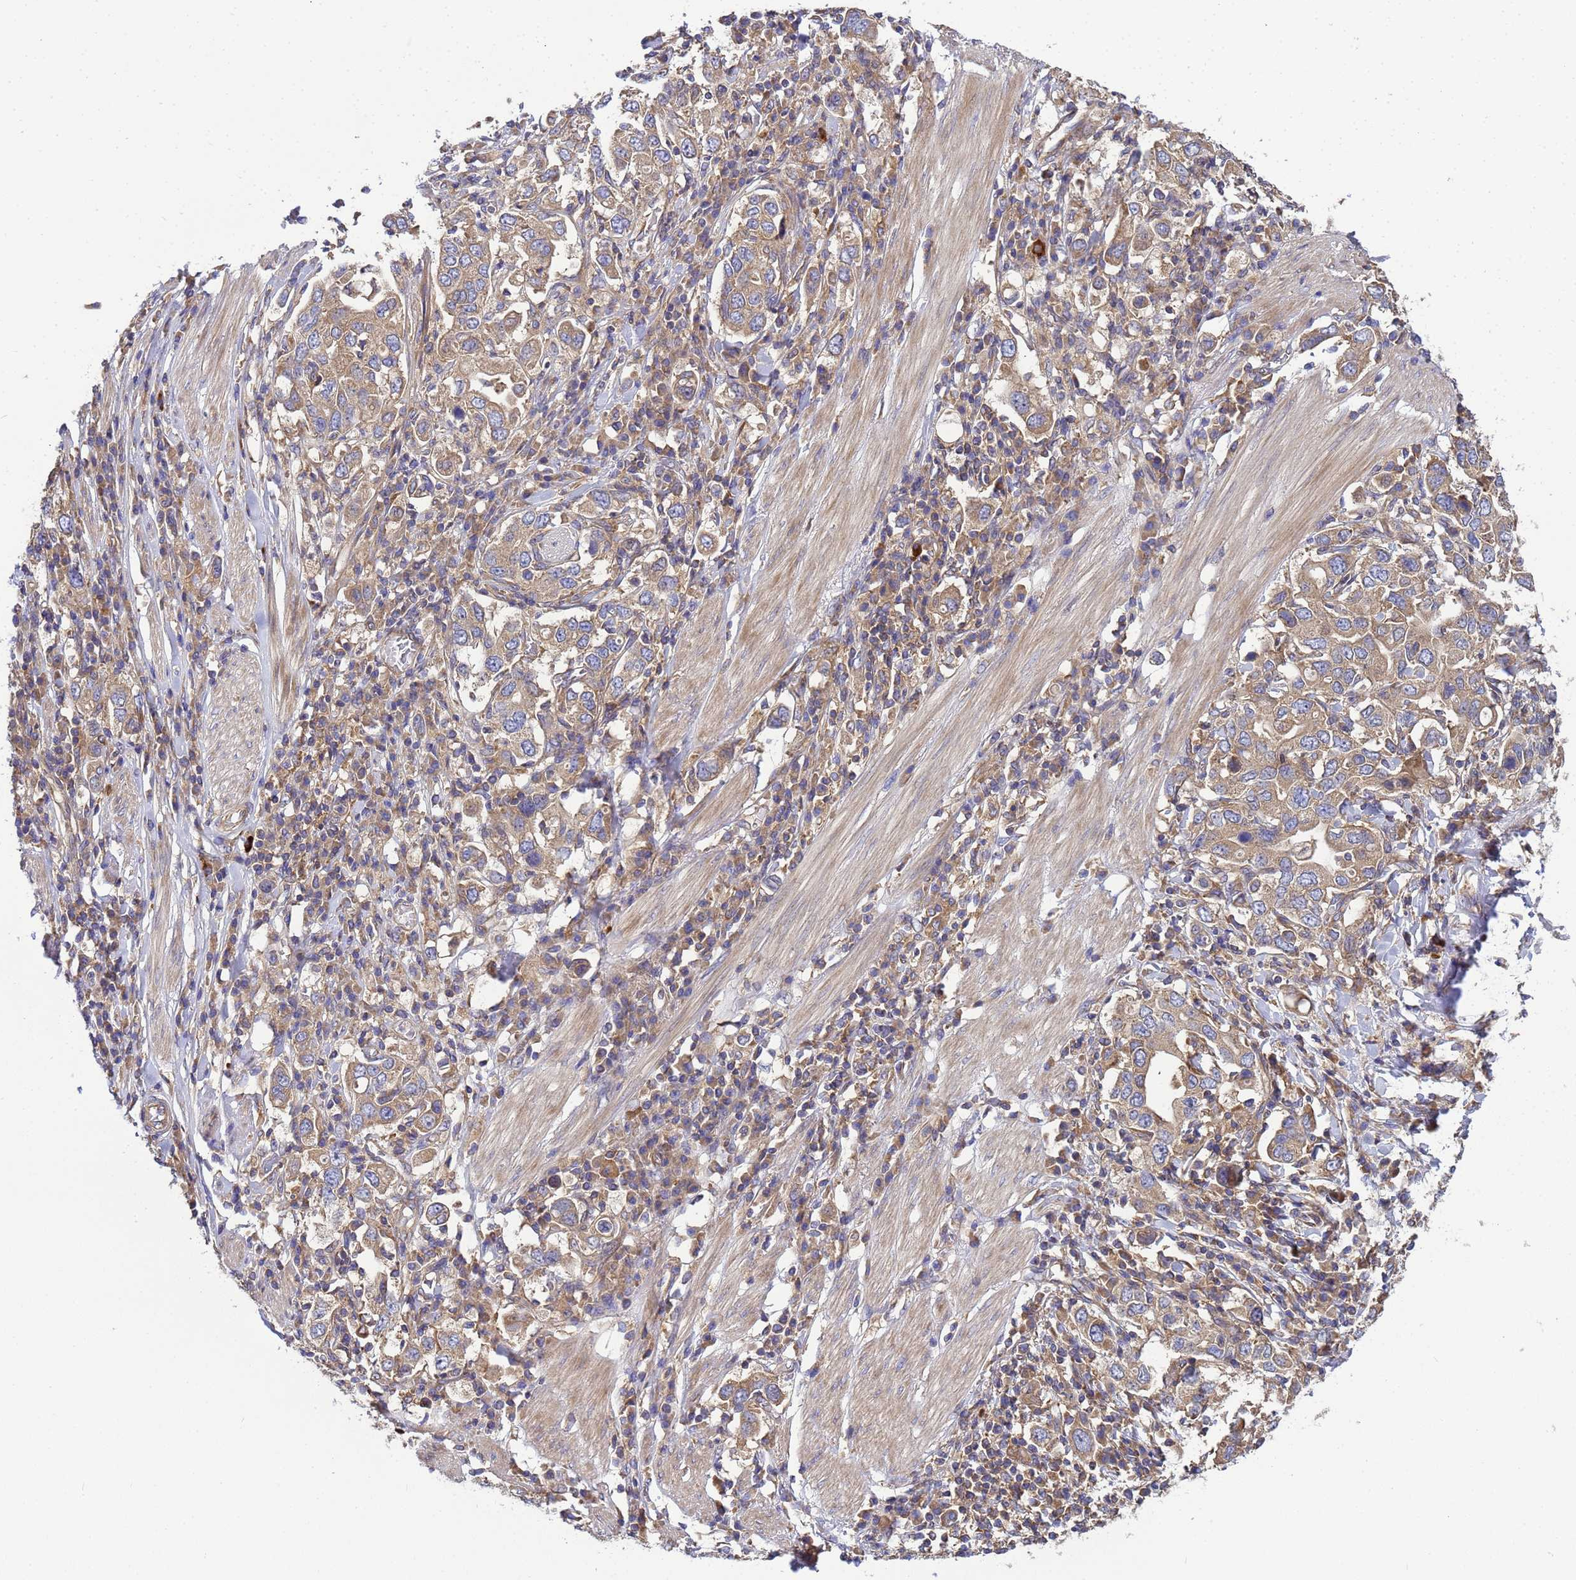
{"staining": {"intensity": "moderate", "quantity": ">75%", "location": "cytoplasmic/membranous"}, "tissue": "stomach cancer", "cell_type": "Tumor cells", "image_type": "cancer", "snomed": [{"axis": "morphology", "description": "Adenocarcinoma, NOS"}, {"axis": "topography", "description": "Stomach, upper"}], "caption": "This is a photomicrograph of immunohistochemistry (IHC) staining of adenocarcinoma (stomach), which shows moderate positivity in the cytoplasmic/membranous of tumor cells.", "gene": "BECN1", "patient": {"sex": "male", "age": 62}}